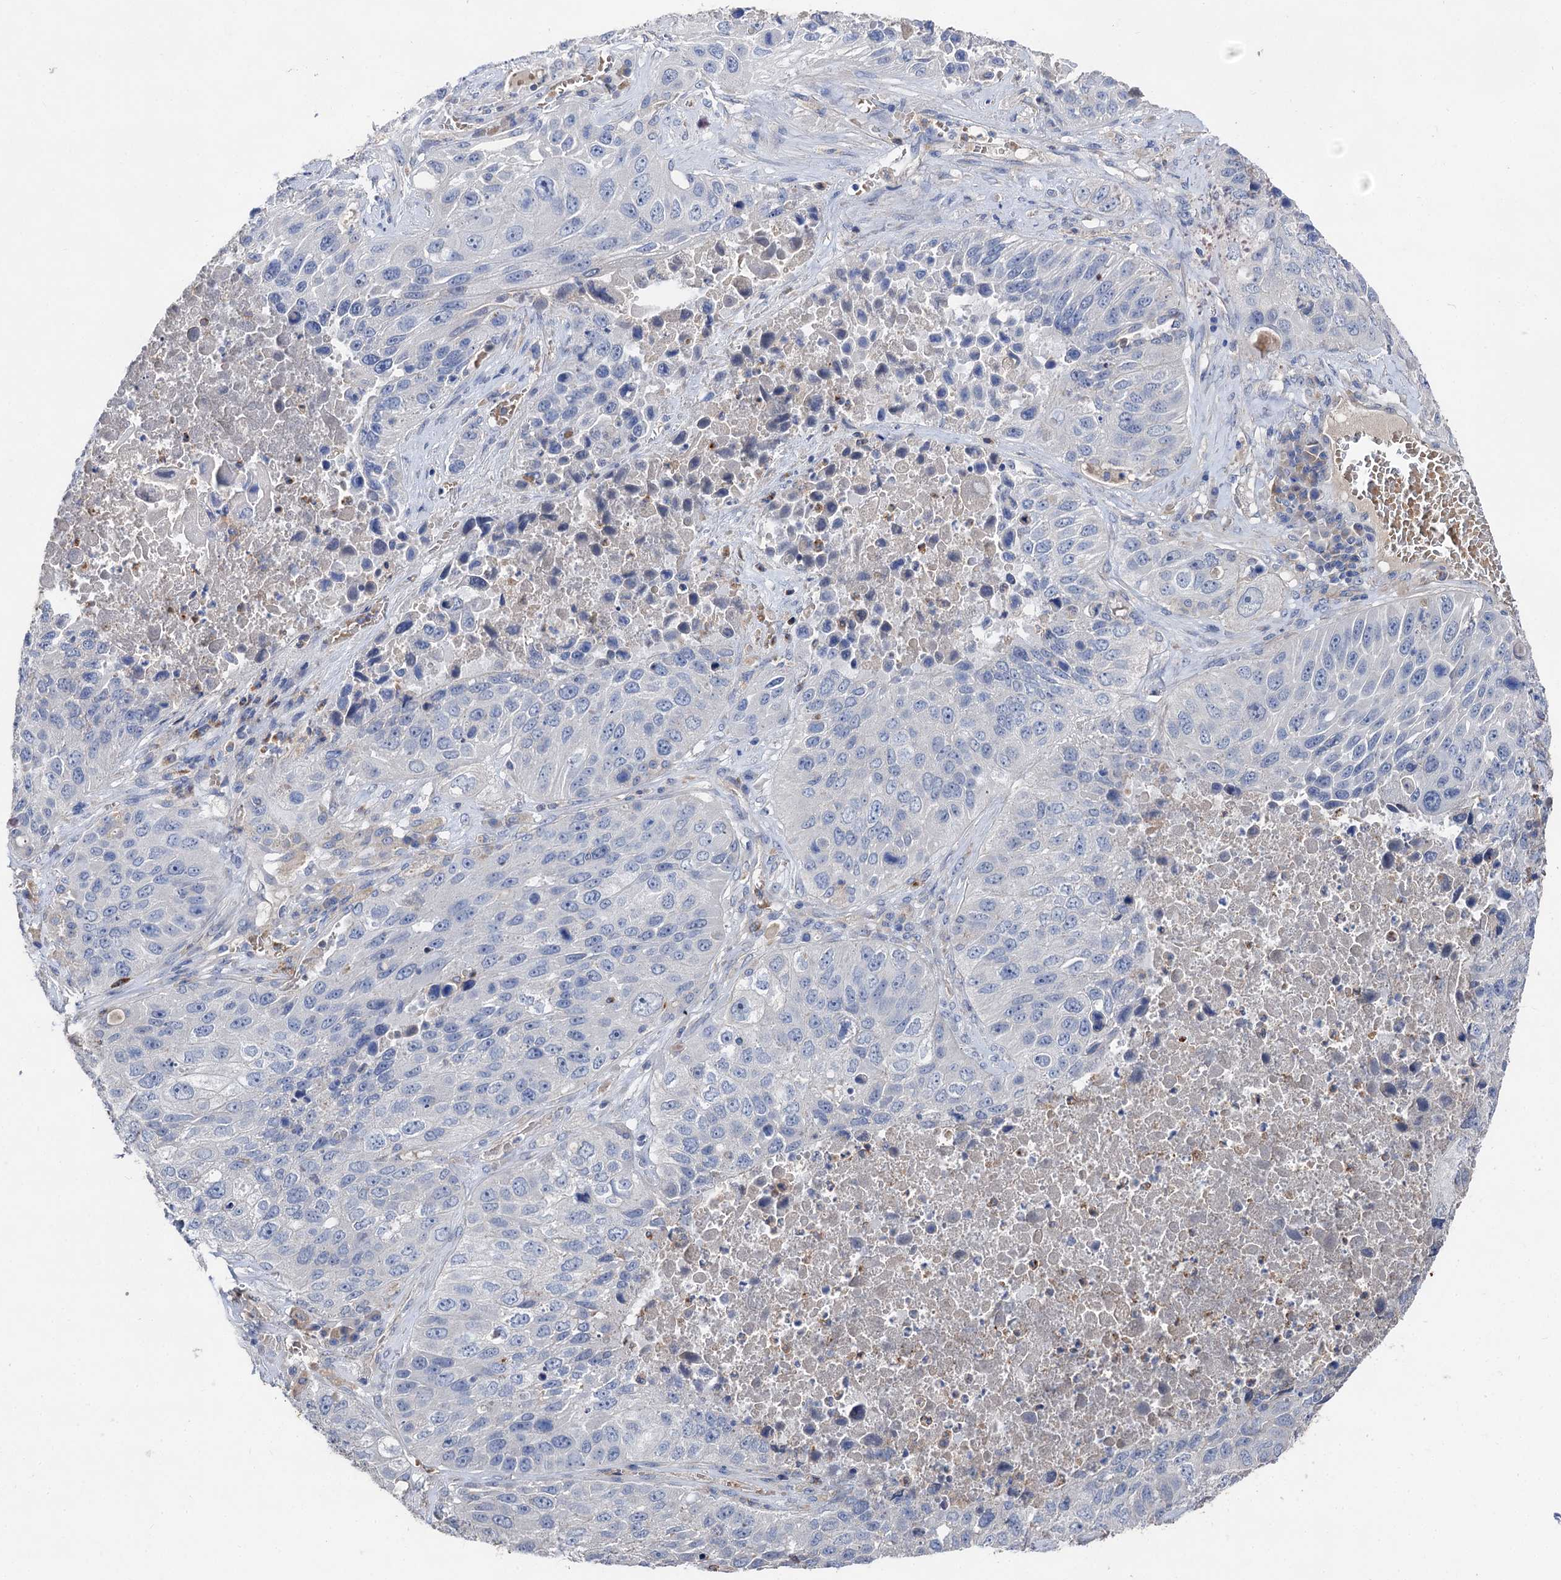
{"staining": {"intensity": "negative", "quantity": "none", "location": "none"}, "tissue": "lung cancer", "cell_type": "Tumor cells", "image_type": "cancer", "snomed": [{"axis": "morphology", "description": "Squamous cell carcinoma, NOS"}, {"axis": "topography", "description": "Lung"}], "caption": "The IHC micrograph has no significant positivity in tumor cells of lung cancer tissue.", "gene": "HVCN1", "patient": {"sex": "male", "age": 61}}